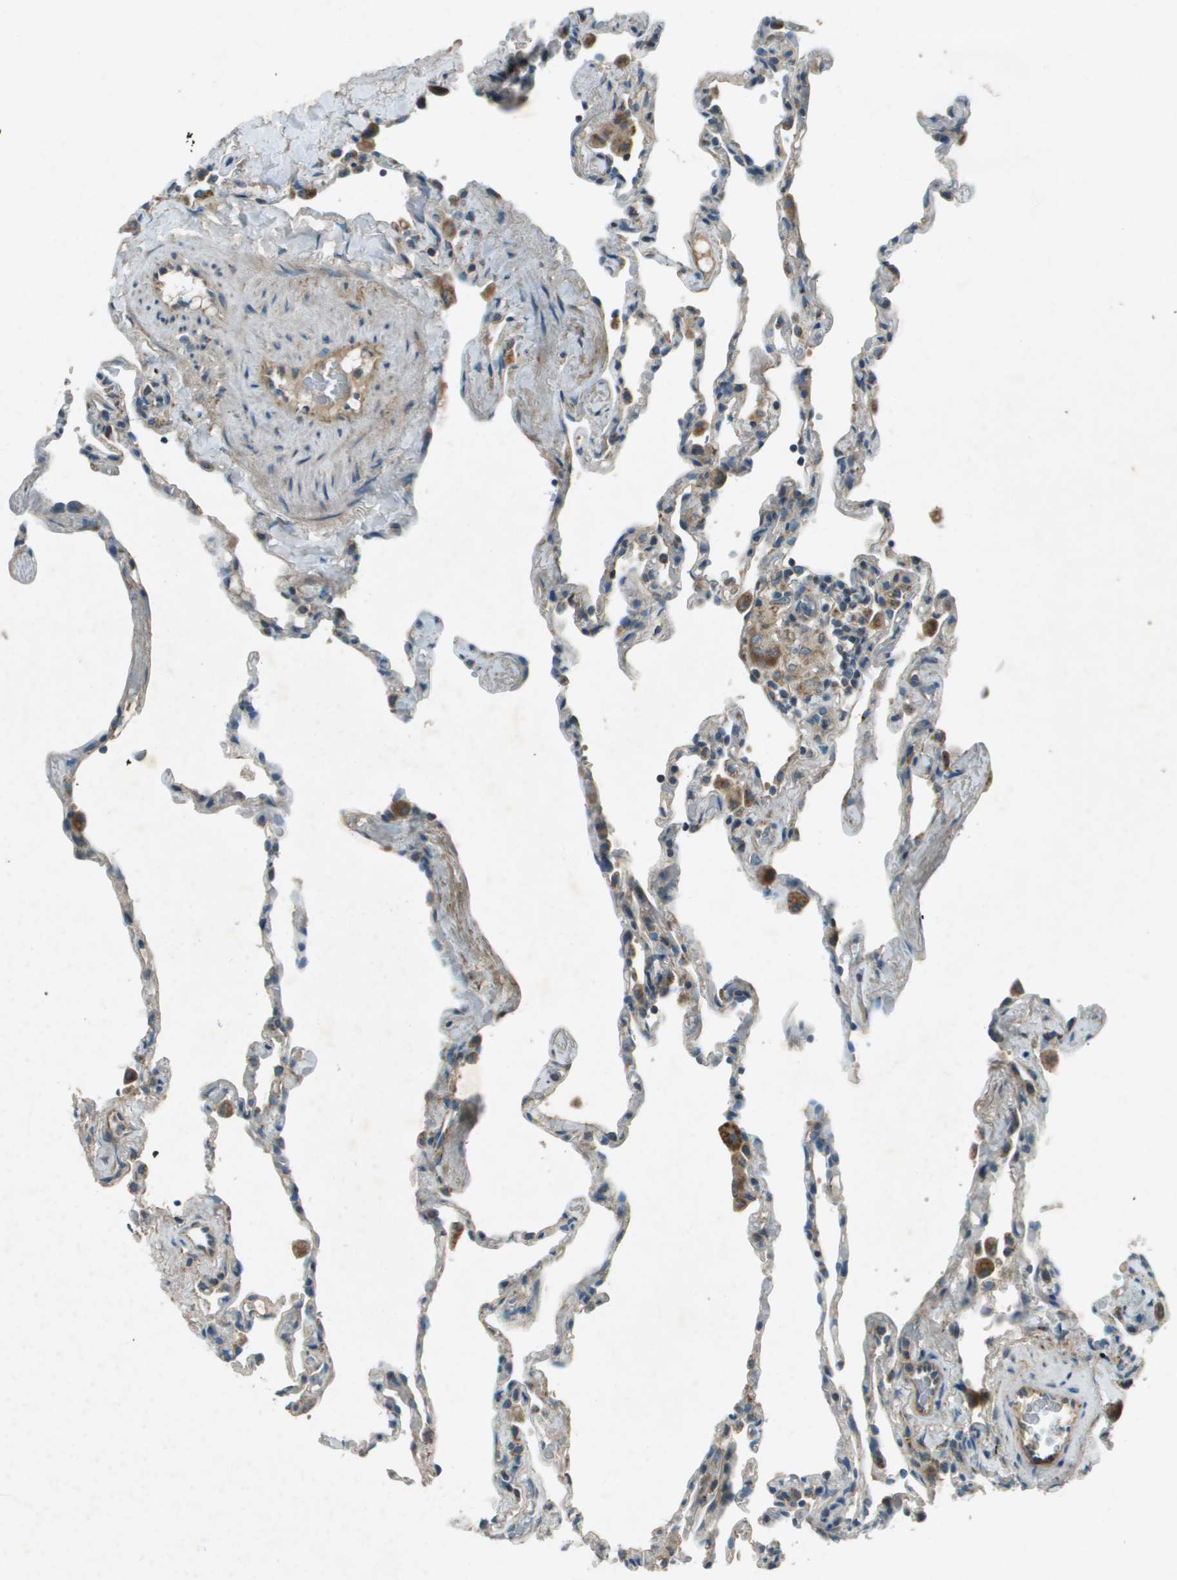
{"staining": {"intensity": "weak", "quantity": "<25%", "location": "cytoplasmic/membranous"}, "tissue": "lung", "cell_type": "Alveolar cells", "image_type": "normal", "snomed": [{"axis": "morphology", "description": "Normal tissue, NOS"}, {"axis": "topography", "description": "Lung"}], "caption": "DAB immunohistochemical staining of unremarkable lung displays no significant positivity in alveolar cells.", "gene": "MIGA1", "patient": {"sex": "male", "age": 59}}